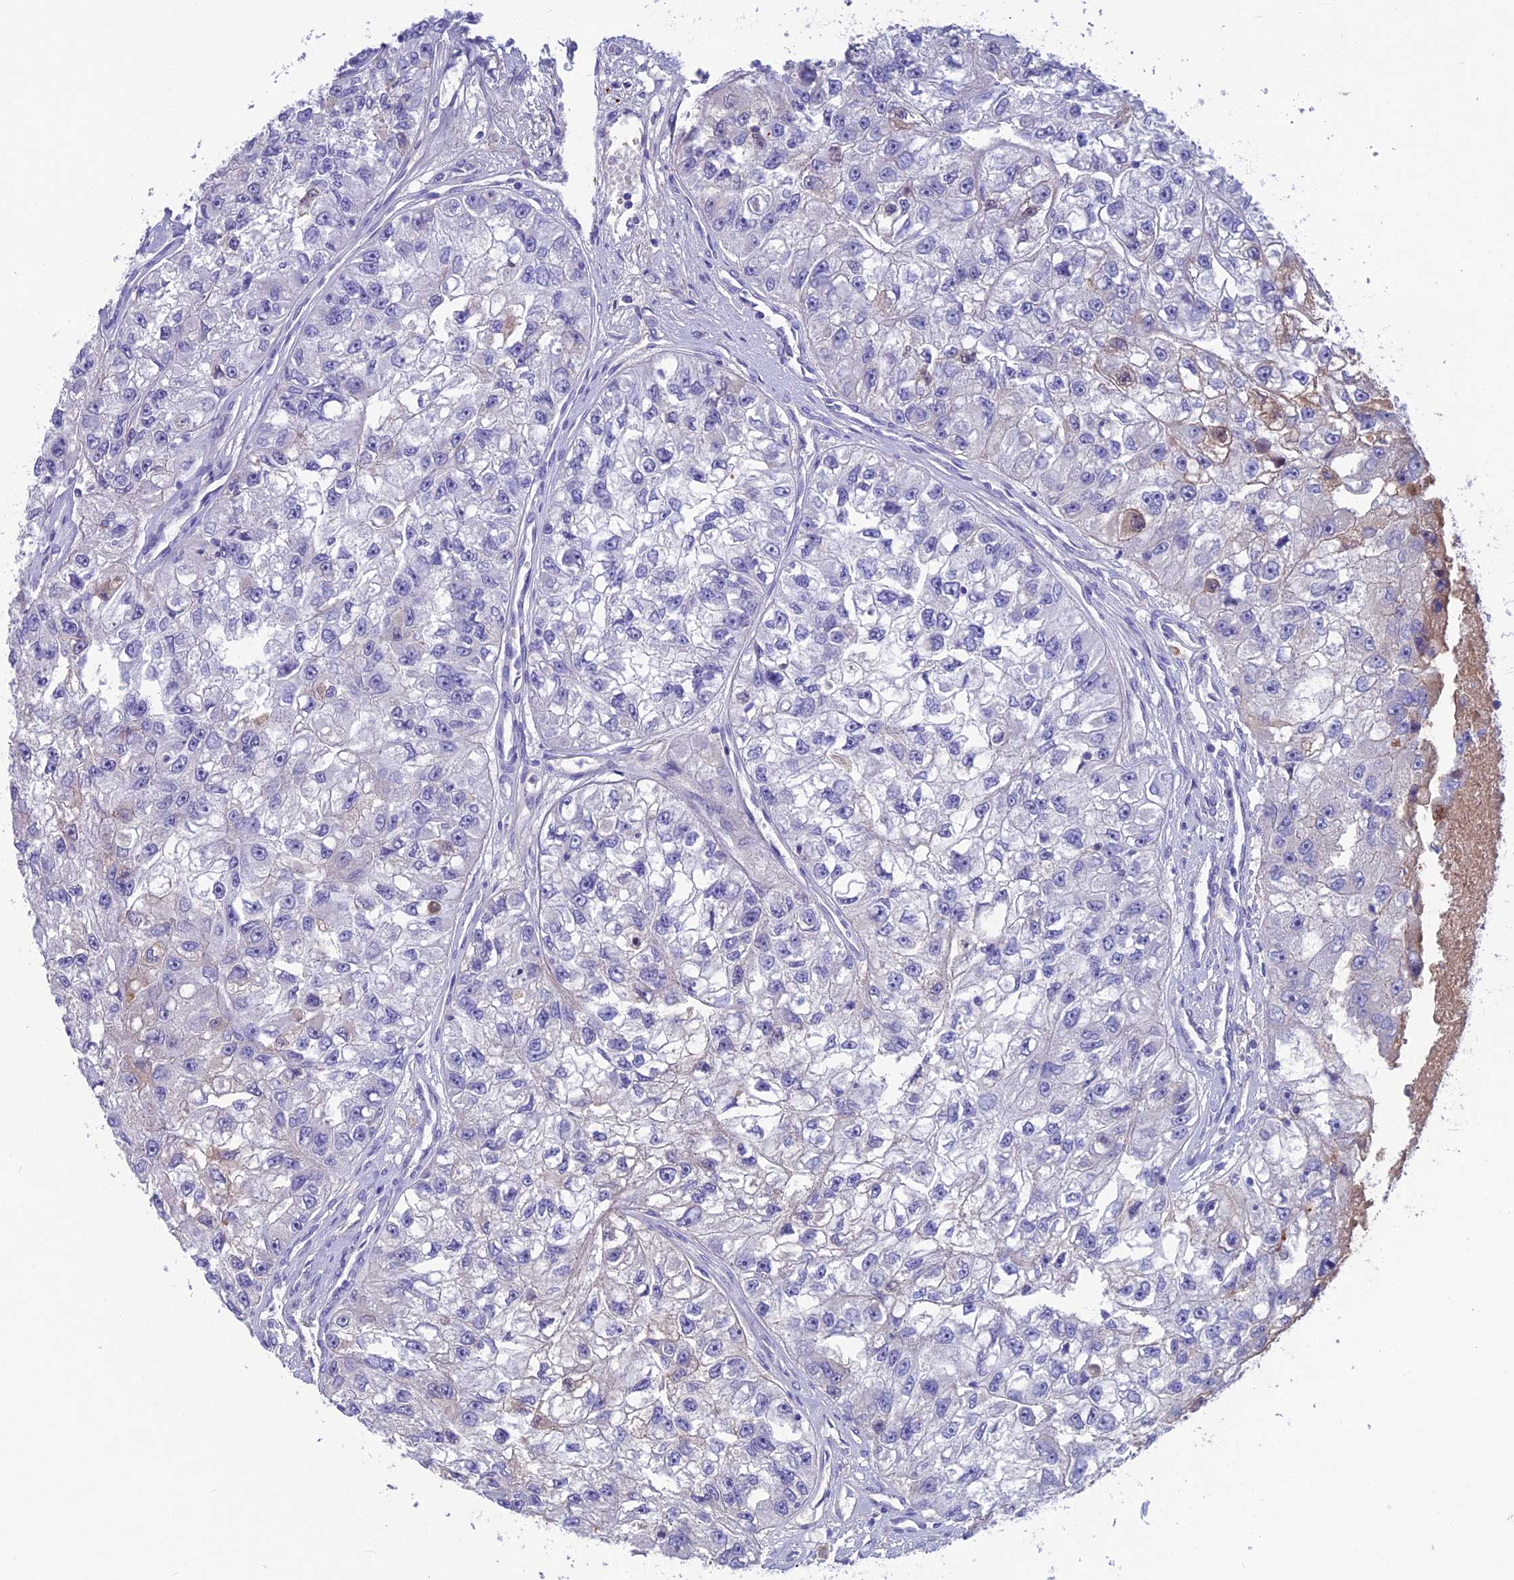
{"staining": {"intensity": "negative", "quantity": "none", "location": "none"}, "tissue": "renal cancer", "cell_type": "Tumor cells", "image_type": "cancer", "snomed": [{"axis": "morphology", "description": "Adenocarcinoma, NOS"}, {"axis": "topography", "description": "Kidney"}], "caption": "A histopathology image of renal cancer (adenocarcinoma) stained for a protein exhibits no brown staining in tumor cells. The staining is performed using DAB (3,3'-diaminobenzidine) brown chromogen with nuclei counter-stained in using hematoxylin.", "gene": "SNAP91", "patient": {"sex": "male", "age": 63}}